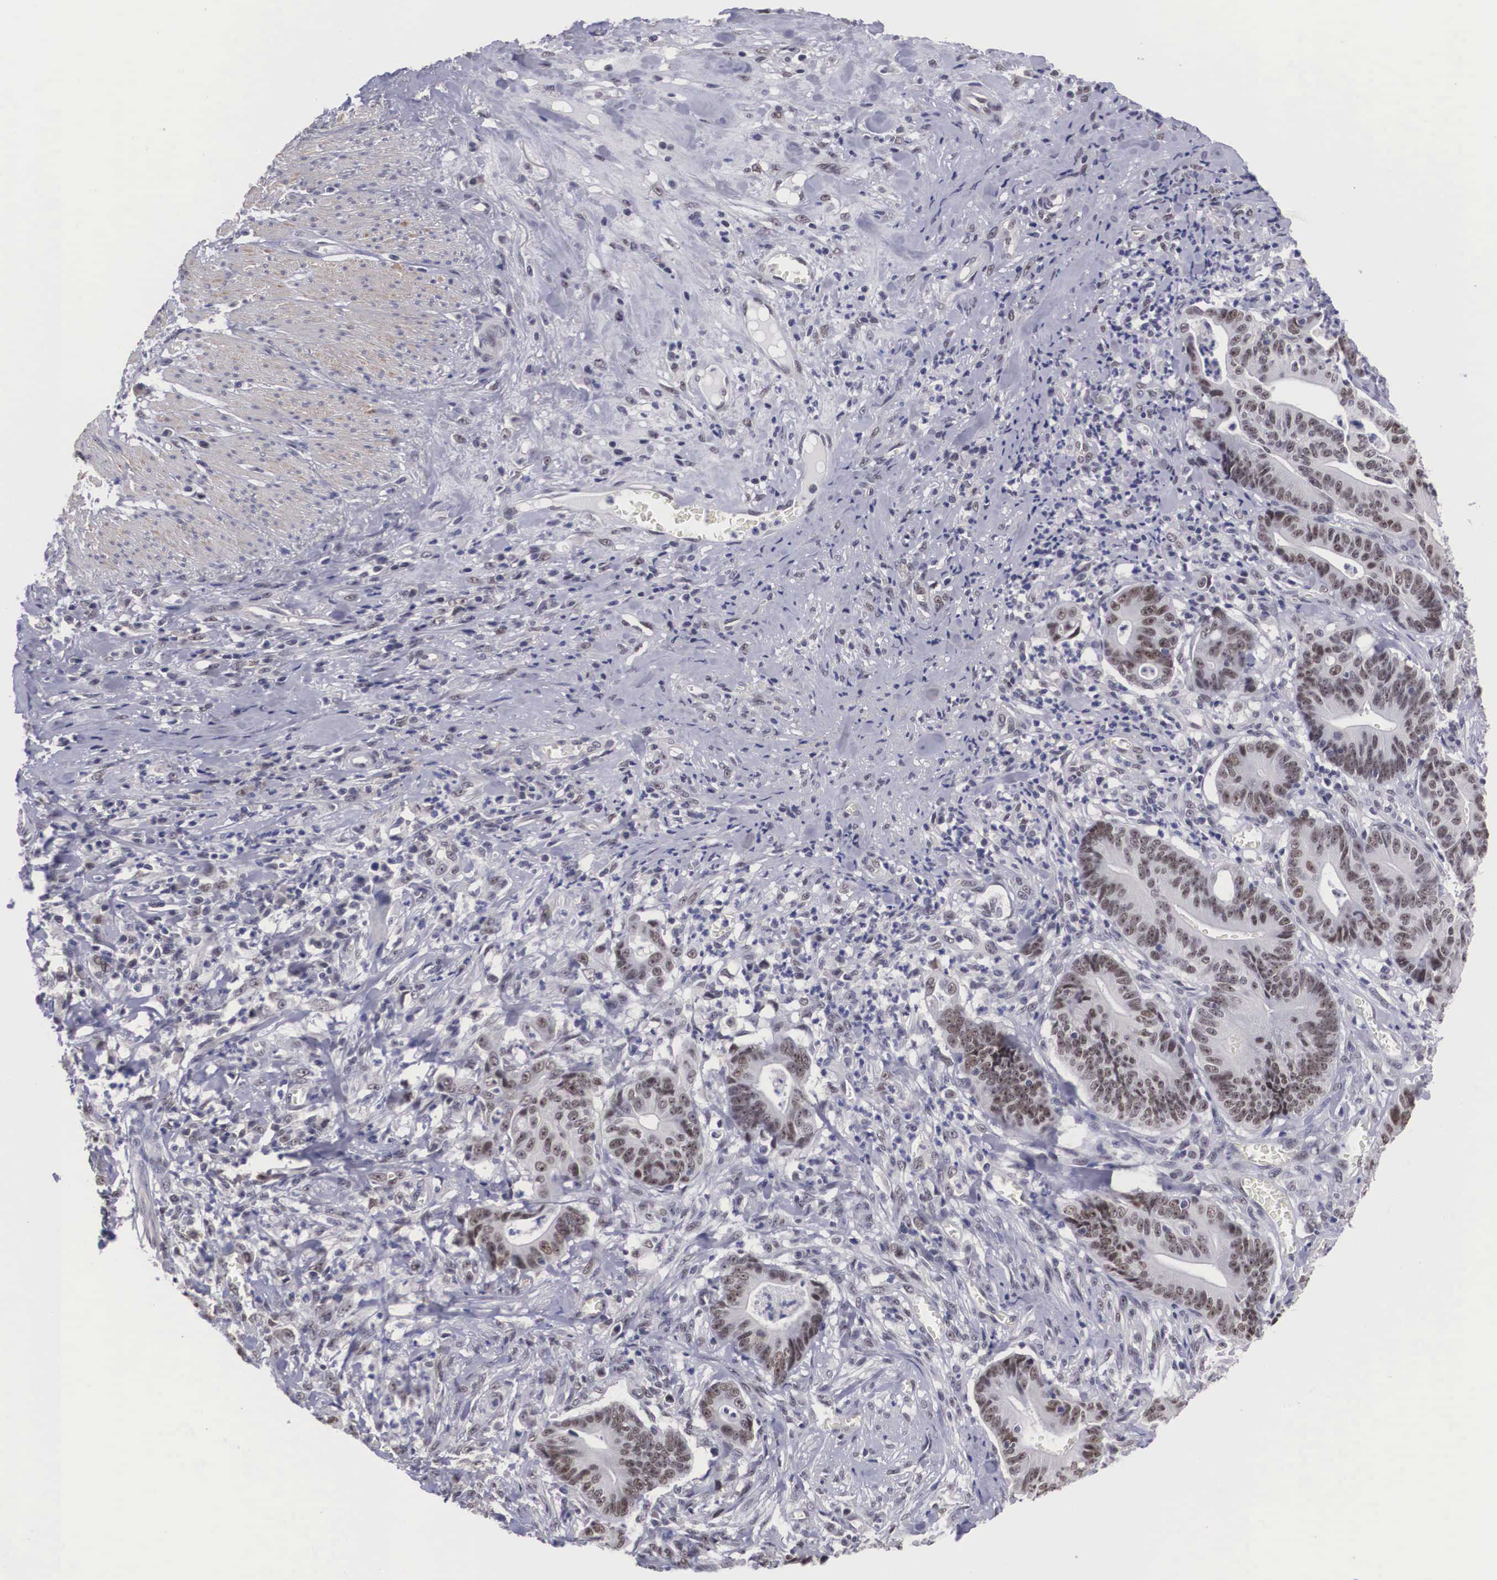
{"staining": {"intensity": "weak", "quantity": "25%-75%", "location": "nuclear"}, "tissue": "stomach cancer", "cell_type": "Tumor cells", "image_type": "cancer", "snomed": [{"axis": "morphology", "description": "Adenocarcinoma, NOS"}, {"axis": "topography", "description": "Stomach, lower"}], "caption": "Immunohistochemical staining of human stomach cancer (adenocarcinoma) exhibits low levels of weak nuclear protein staining in about 25%-75% of tumor cells. Nuclei are stained in blue.", "gene": "ZNF275", "patient": {"sex": "female", "age": 86}}